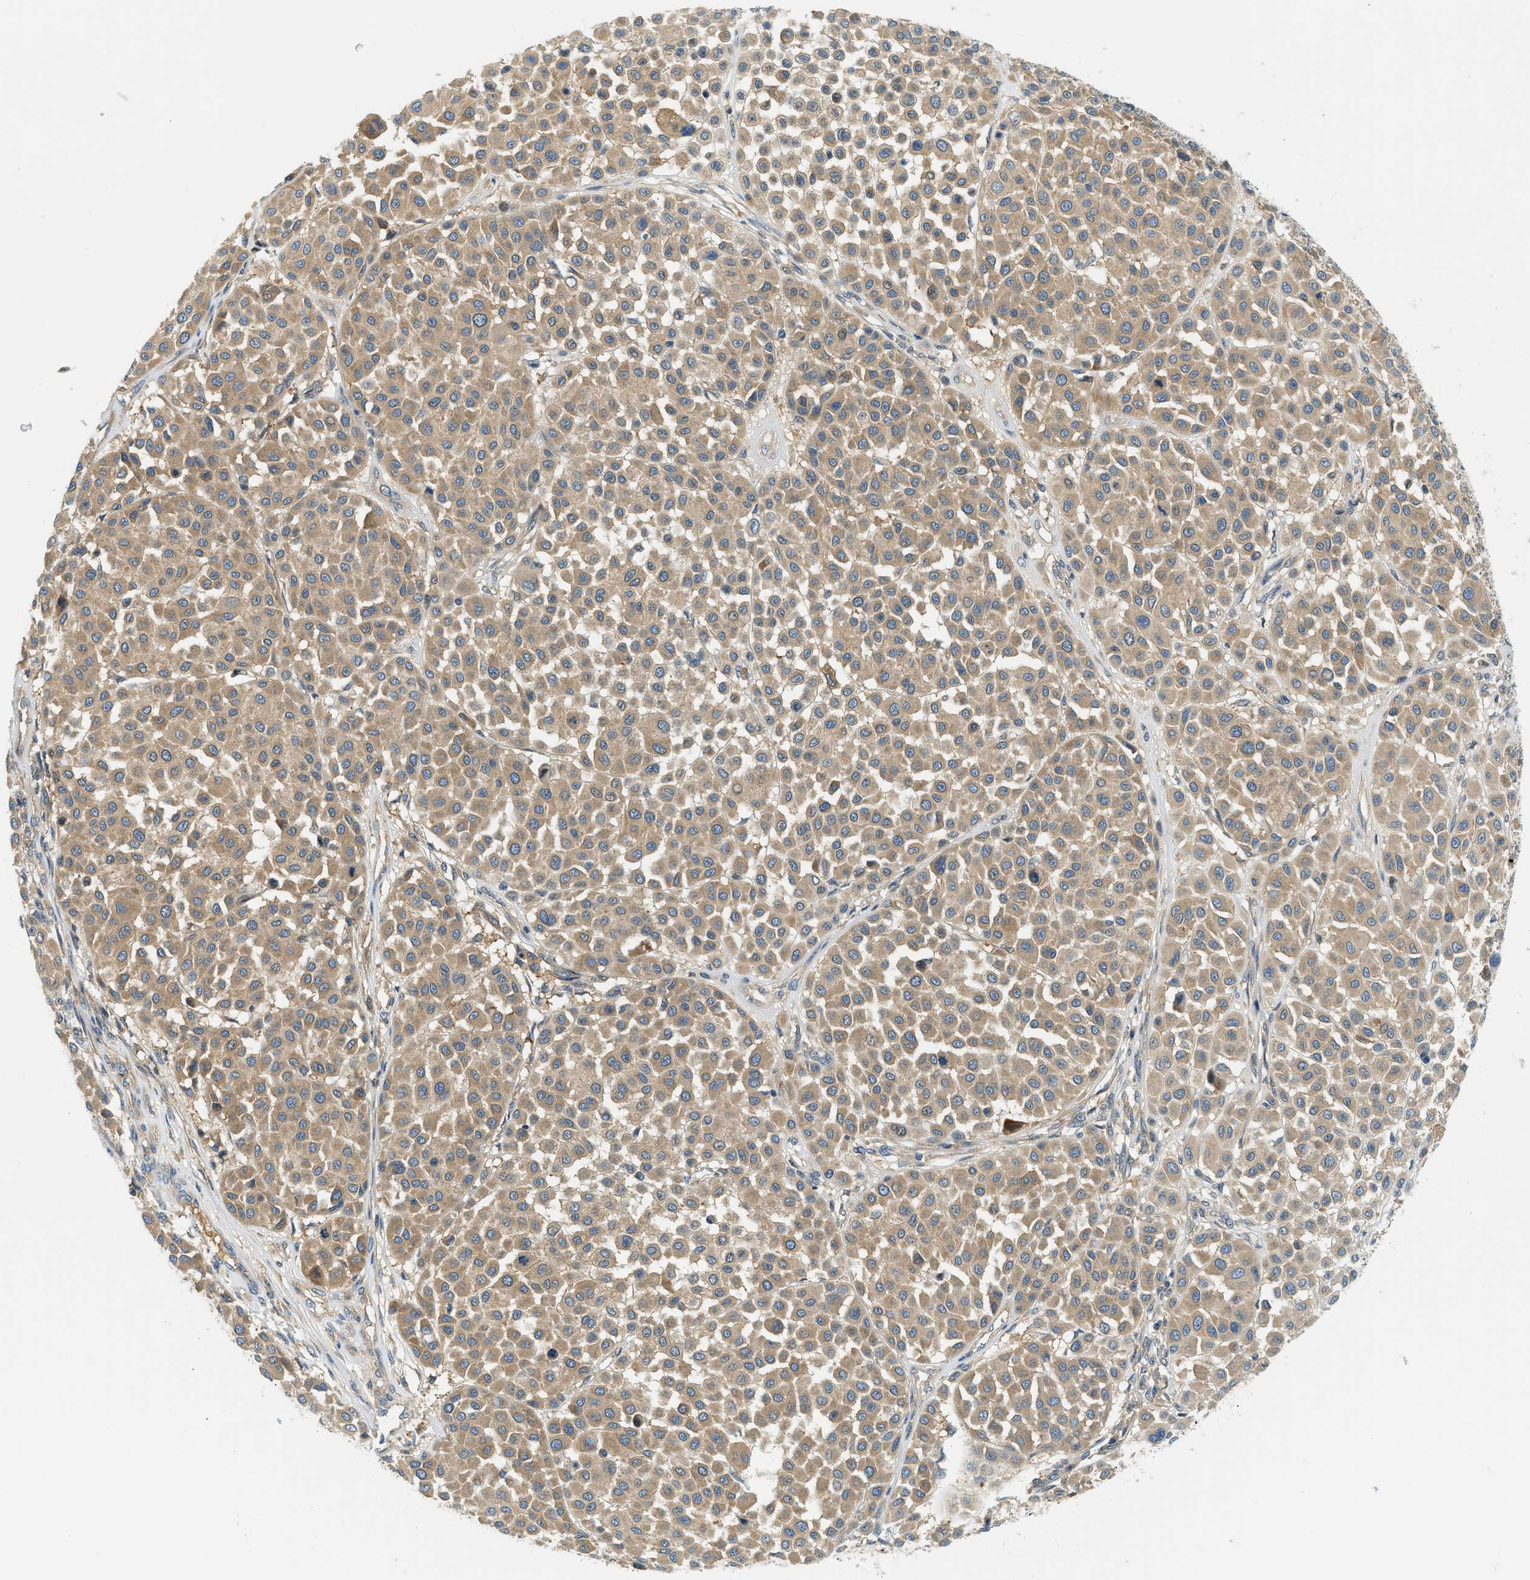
{"staining": {"intensity": "moderate", "quantity": ">75%", "location": "cytoplasmic/membranous"}, "tissue": "melanoma", "cell_type": "Tumor cells", "image_type": "cancer", "snomed": [{"axis": "morphology", "description": "Malignant melanoma, Metastatic site"}, {"axis": "topography", "description": "Soft tissue"}], "caption": "Tumor cells show moderate cytoplasmic/membranous staining in about >75% of cells in melanoma.", "gene": "KCNK1", "patient": {"sex": "male", "age": 41}}